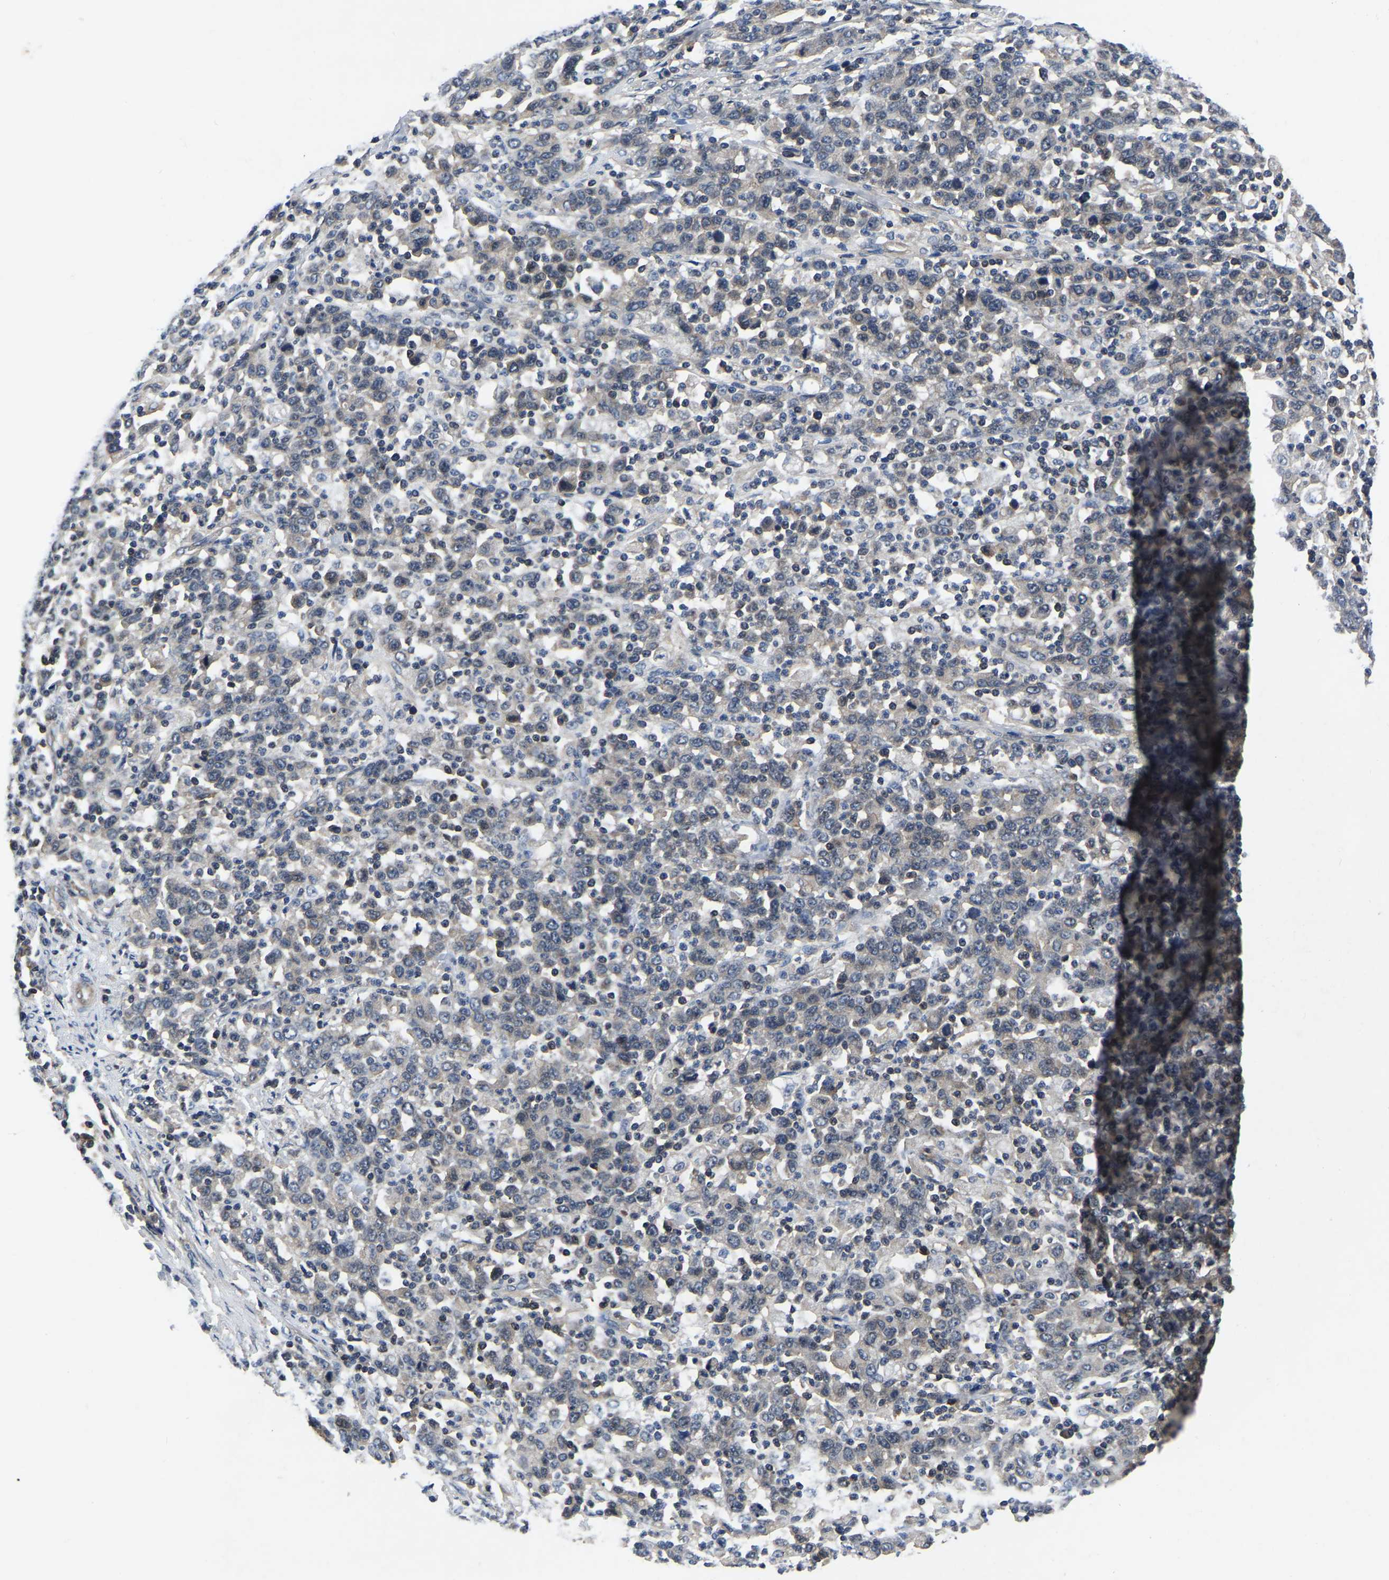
{"staining": {"intensity": "weak", "quantity": "<25%", "location": "cytoplasmic/membranous"}, "tissue": "stomach cancer", "cell_type": "Tumor cells", "image_type": "cancer", "snomed": [{"axis": "morphology", "description": "Adenocarcinoma, NOS"}, {"axis": "topography", "description": "Stomach, upper"}], "caption": "Stomach adenocarcinoma stained for a protein using IHC shows no staining tumor cells.", "gene": "FGD5", "patient": {"sex": "male", "age": 69}}